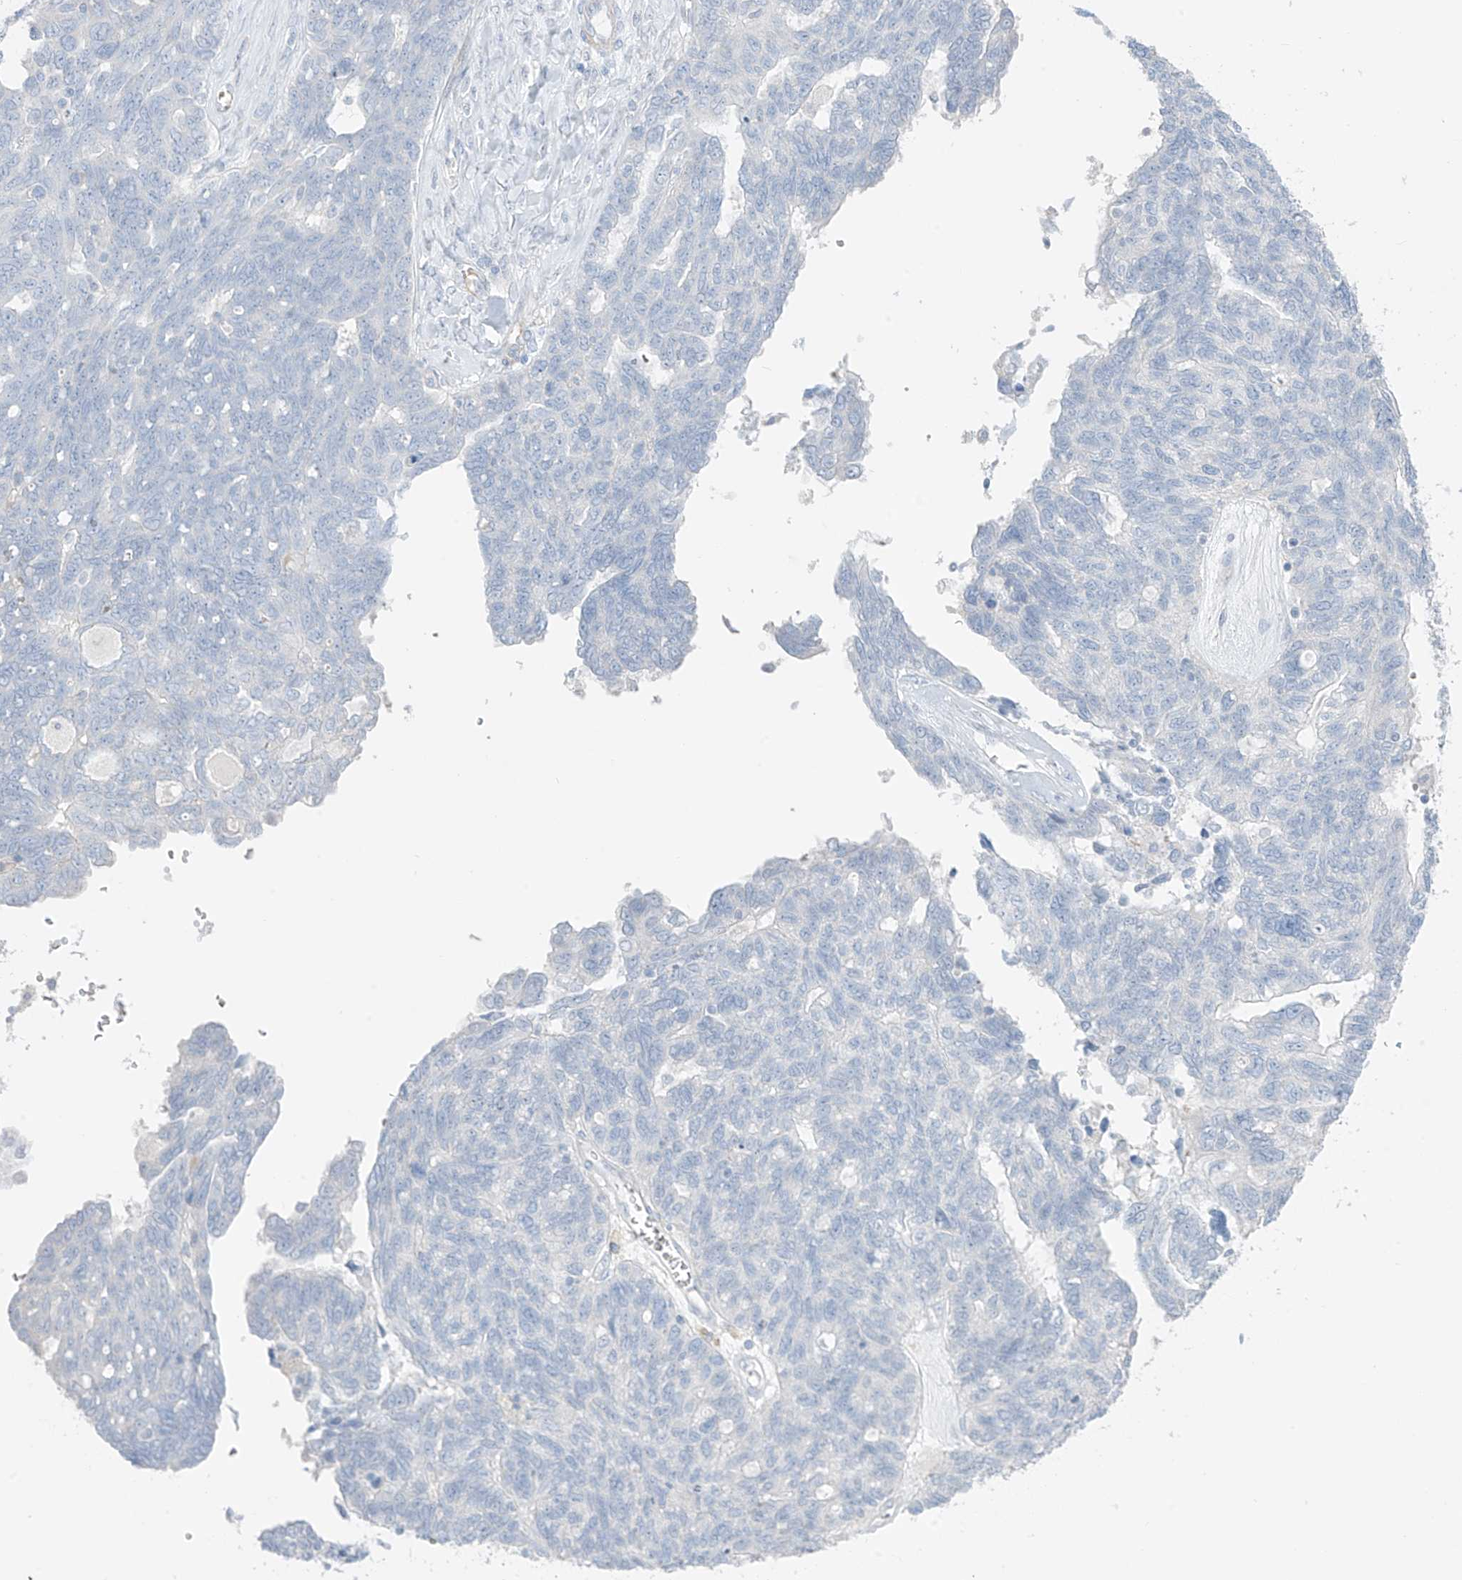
{"staining": {"intensity": "negative", "quantity": "none", "location": "none"}, "tissue": "ovarian cancer", "cell_type": "Tumor cells", "image_type": "cancer", "snomed": [{"axis": "morphology", "description": "Cystadenocarcinoma, serous, NOS"}, {"axis": "topography", "description": "Ovary"}], "caption": "Tumor cells are negative for brown protein staining in ovarian cancer.", "gene": "ASPRV1", "patient": {"sex": "female", "age": 79}}